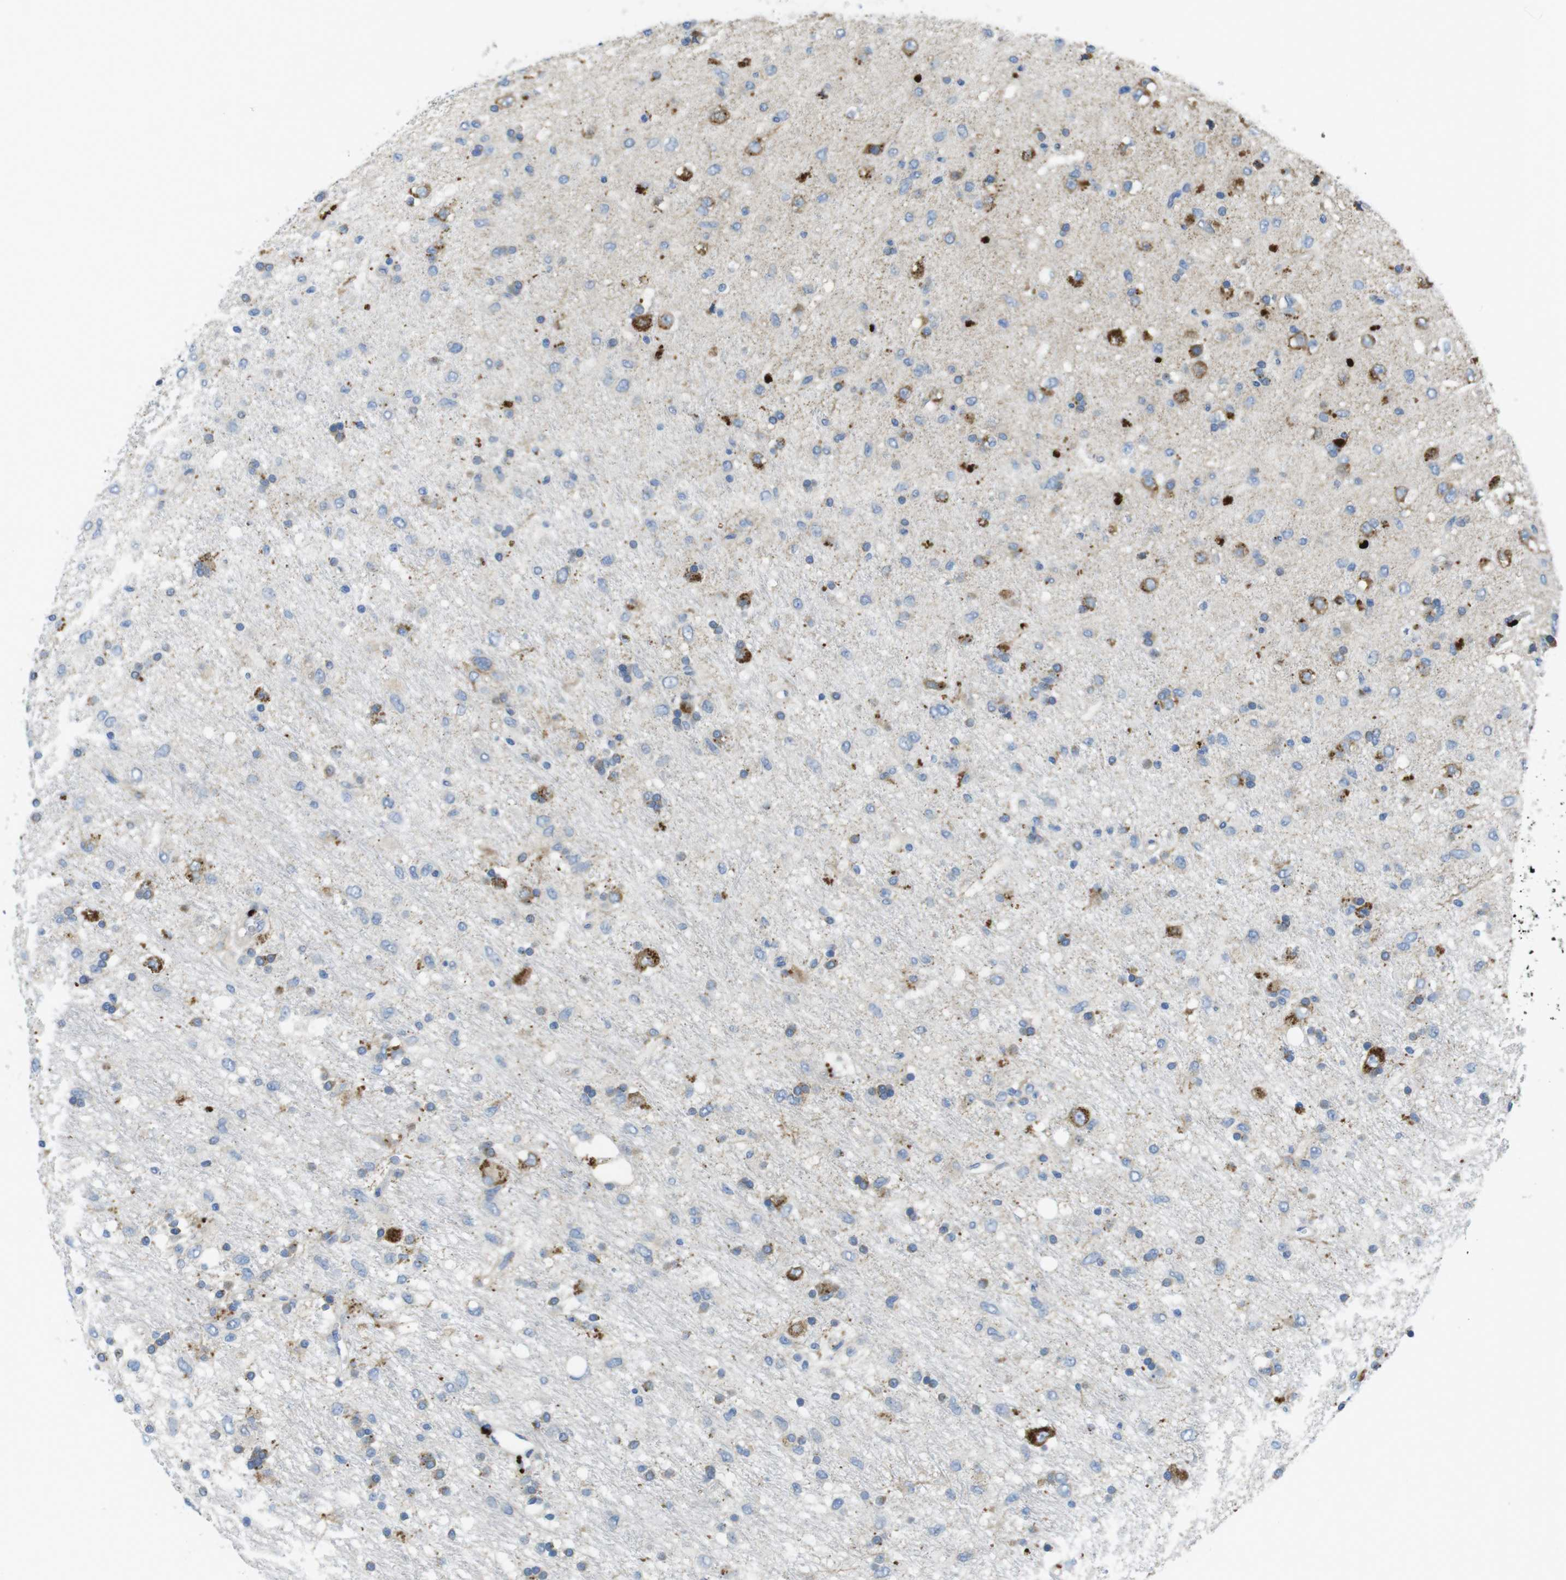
{"staining": {"intensity": "moderate", "quantity": "25%-75%", "location": "cytoplasmic/membranous"}, "tissue": "glioma", "cell_type": "Tumor cells", "image_type": "cancer", "snomed": [{"axis": "morphology", "description": "Glioma, malignant, Low grade"}, {"axis": "topography", "description": "Brain"}], "caption": "The image displays staining of low-grade glioma (malignant), revealing moderate cytoplasmic/membranous protein expression (brown color) within tumor cells. The staining is performed using DAB brown chromogen to label protein expression. The nuclei are counter-stained blue using hematoxylin.", "gene": "TMEM234", "patient": {"sex": "male", "age": 77}}